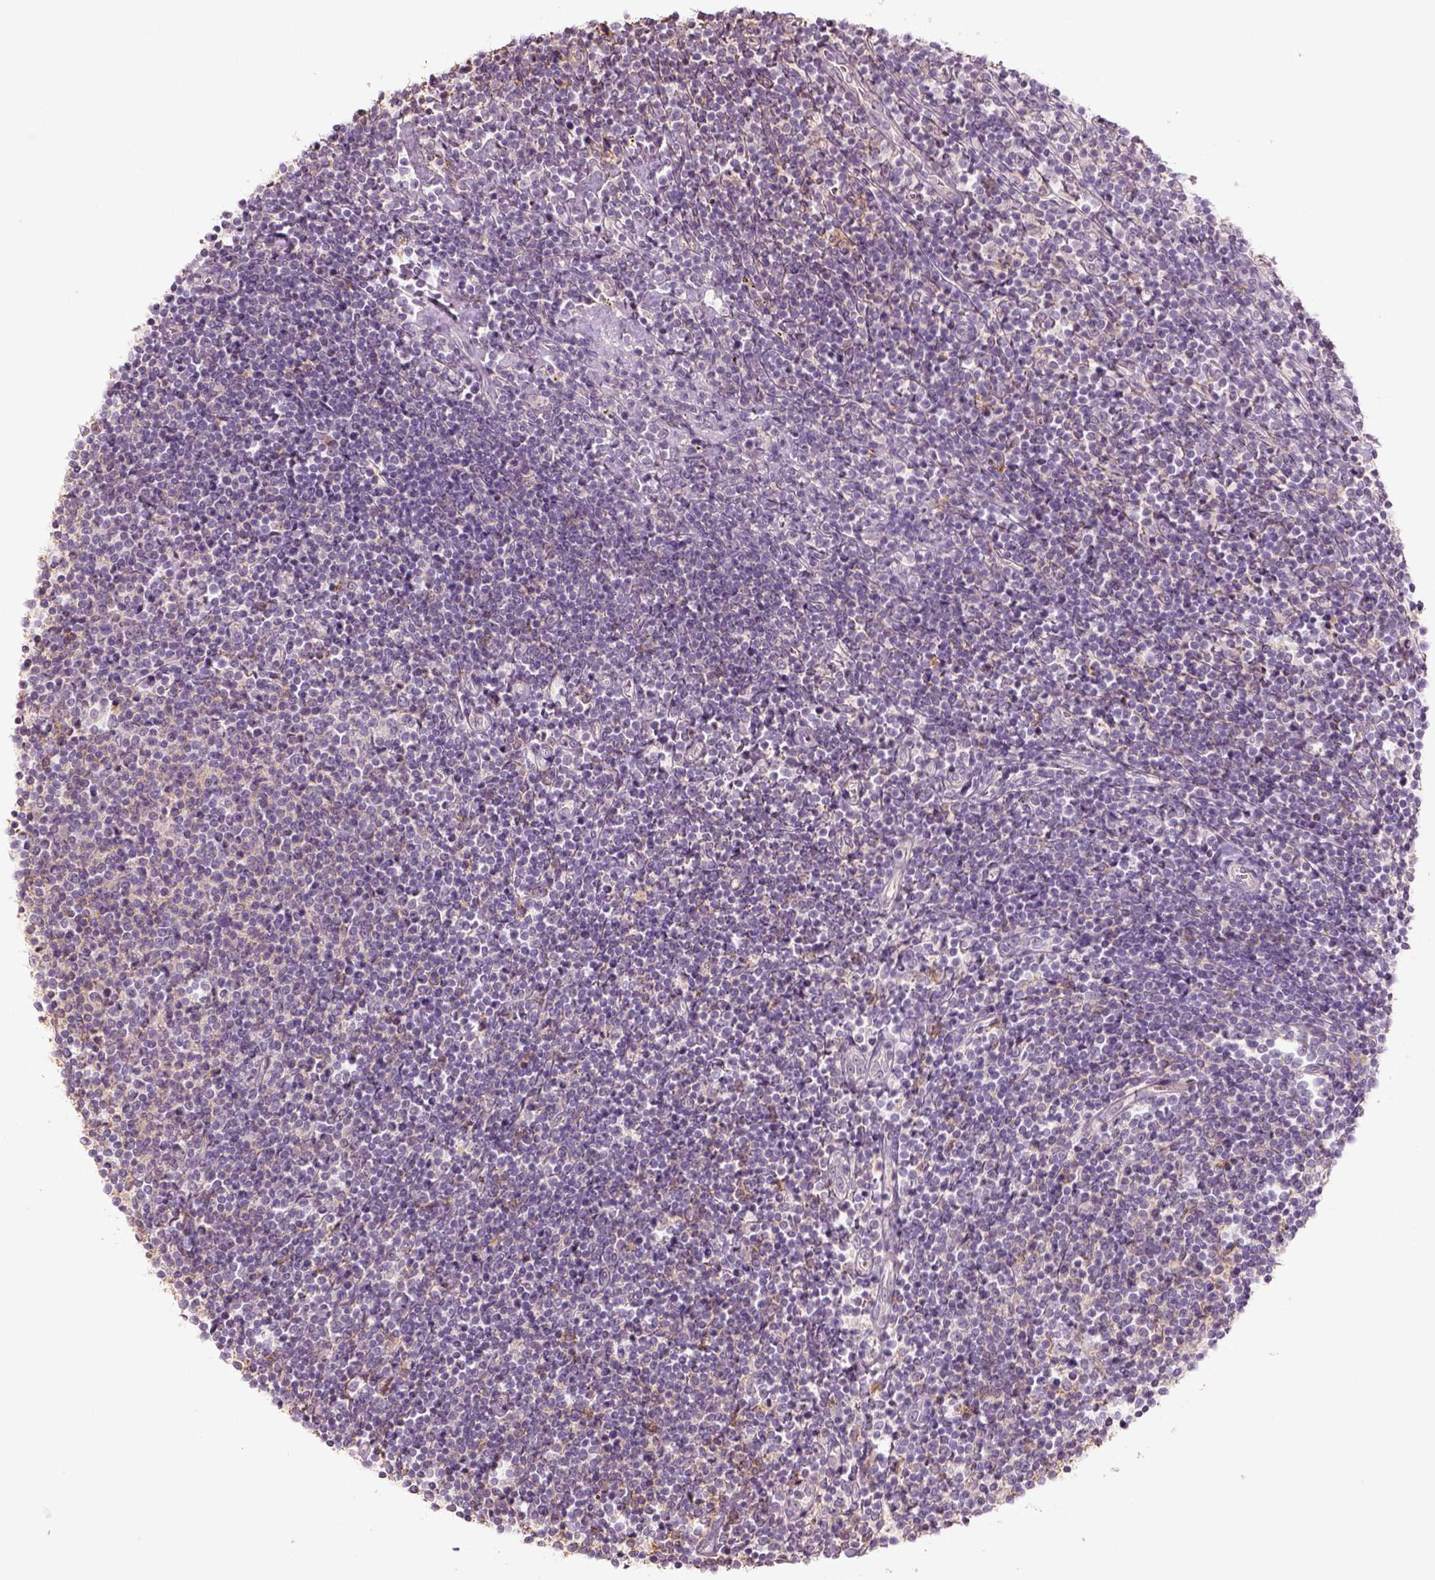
{"staining": {"intensity": "negative", "quantity": "none", "location": "none"}, "tissue": "lymphoma", "cell_type": "Tumor cells", "image_type": "cancer", "snomed": [{"axis": "morphology", "description": "Hodgkin's disease, NOS"}, {"axis": "topography", "description": "Lymph node"}], "caption": "DAB immunohistochemical staining of human lymphoma reveals no significant staining in tumor cells.", "gene": "AQP9", "patient": {"sex": "male", "age": 40}}